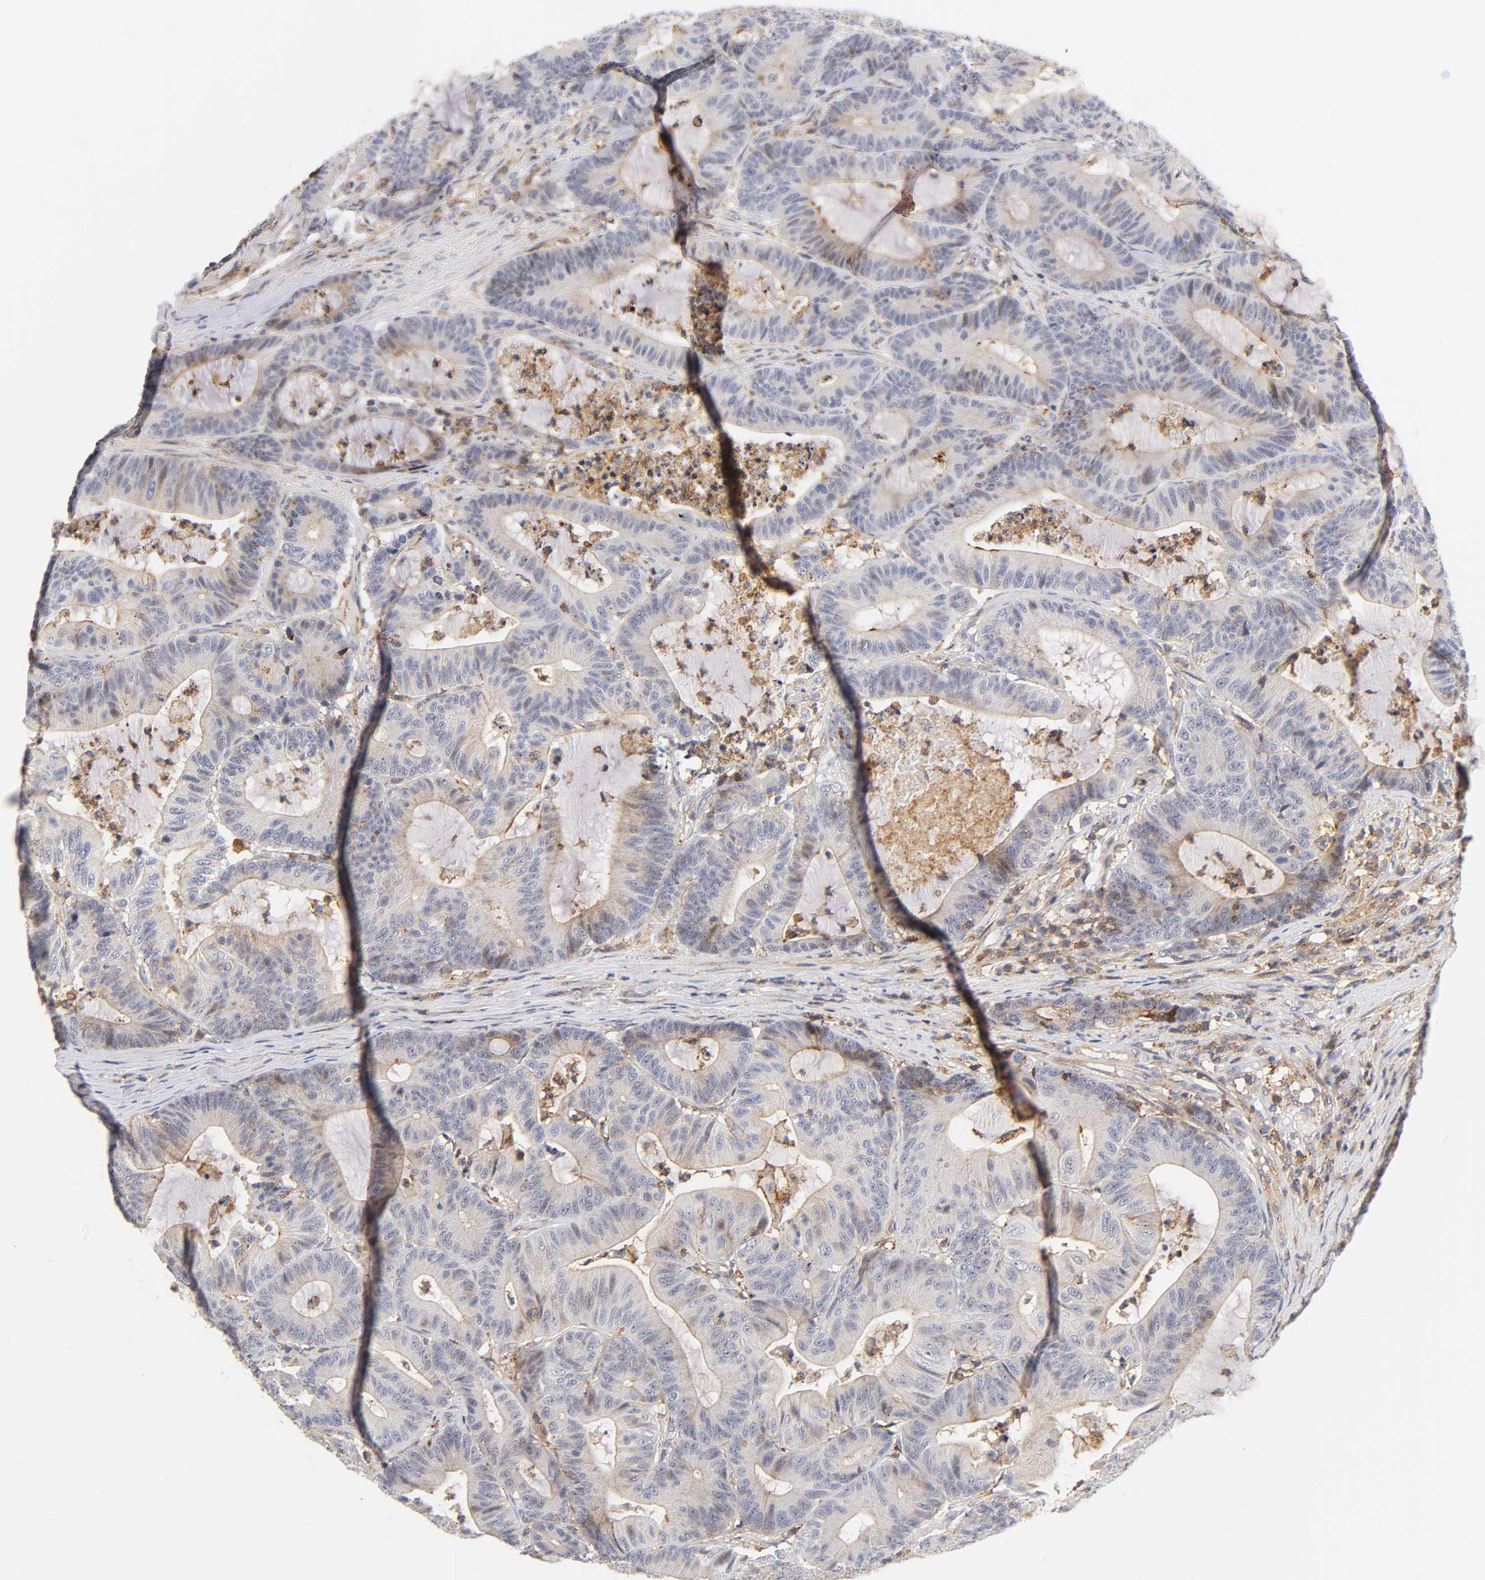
{"staining": {"intensity": "weak", "quantity": "<25%", "location": "cytoplasmic/membranous"}, "tissue": "colorectal cancer", "cell_type": "Tumor cells", "image_type": "cancer", "snomed": [{"axis": "morphology", "description": "Adenocarcinoma, NOS"}, {"axis": "topography", "description": "Colon"}], "caption": "Adenocarcinoma (colorectal) was stained to show a protein in brown. There is no significant positivity in tumor cells. (Immunohistochemistry (ihc), brightfield microscopy, high magnification).", "gene": "ANXA7", "patient": {"sex": "female", "age": 84}}